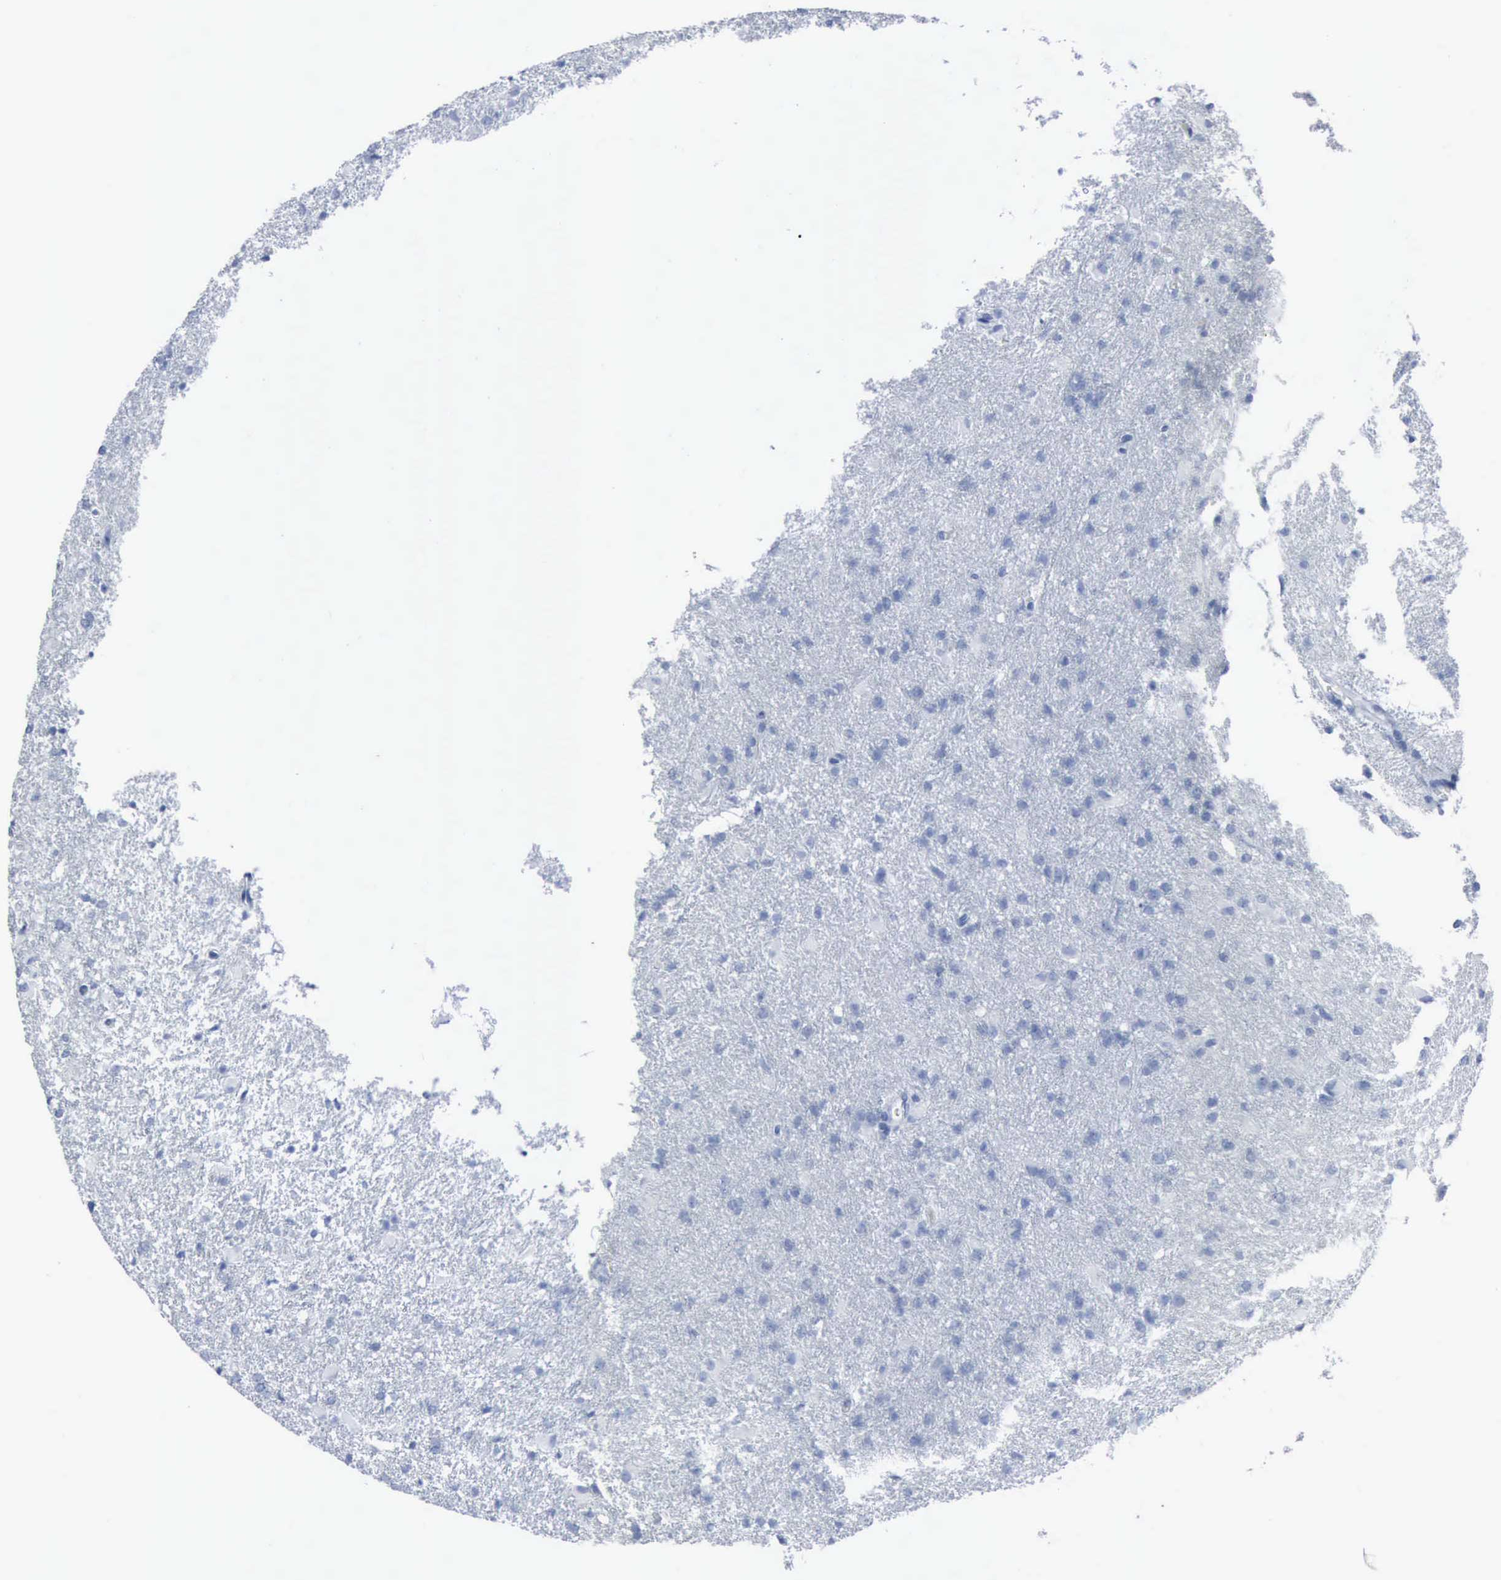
{"staining": {"intensity": "negative", "quantity": "none", "location": "none"}, "tissue": "glioma", "cell_type": "Tumor cells", "image_type": "cancer", "snomed": [{"axis": "morphology", "description": "Glioma, malignant, High grade"}, {"axis": "topography", "description": "Brain"}], "caption": "Immunohistochemistry (IHC) of human glioma displays no staining in tumor cells.", "gene": "DMD", "patient": {"sex": "male", "age": 68}}